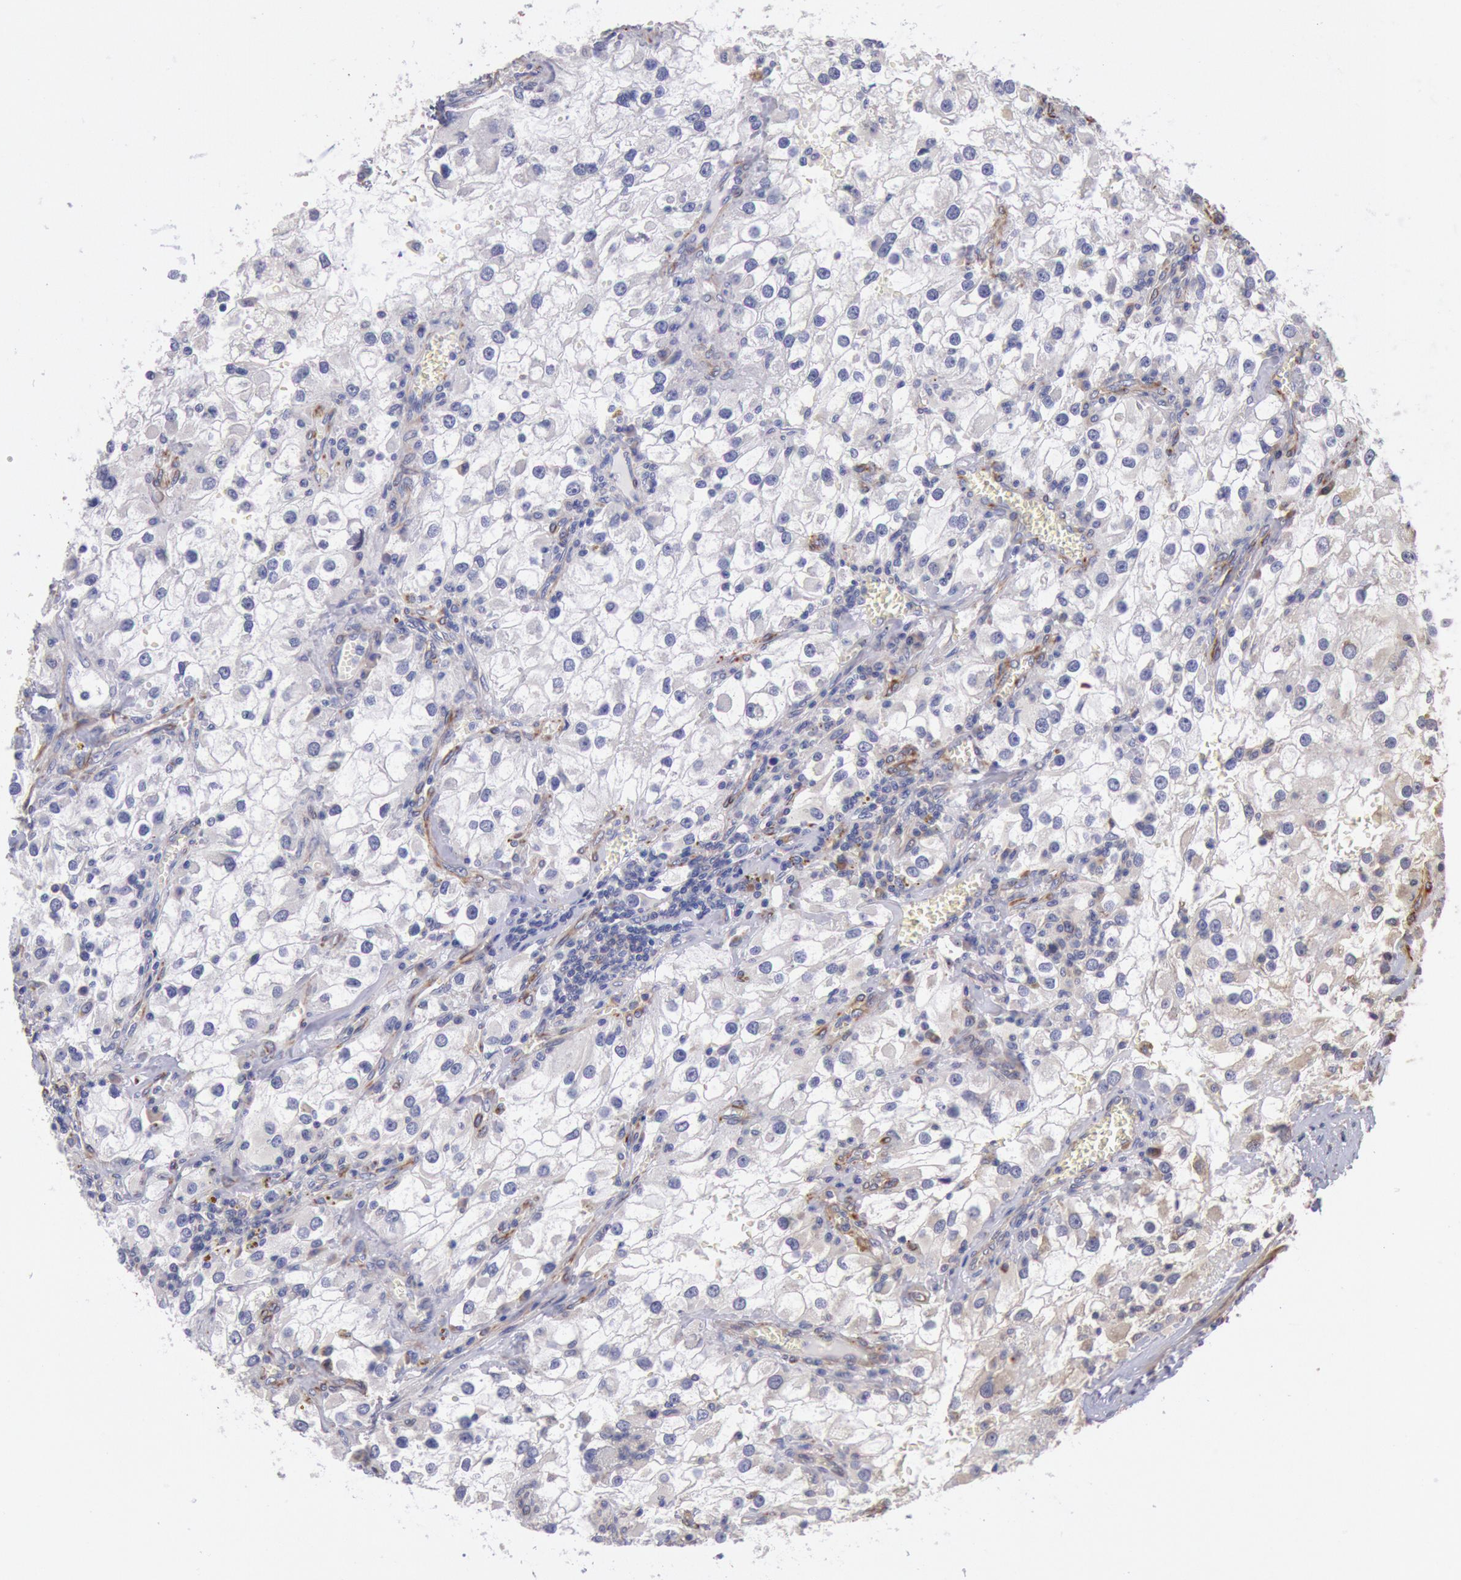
{"staining": {"intensity": "weak", "quantity": "<25%", "location": "cytoplasmic/membranous"}, "tissue": "renal cancer", "cell_type": "Tumor cells", "image_type": "cancer", "snomed": [{"axis": "morphology", "description": "Adenocarcinoma, NOS"}, {"axis": "topography", "description": "Kidney"}], "caption": "Adenocarcinoma (renal) stained for a protein using immunohistochemistry (IHC) displays no expression tumor cells.", "gene": "DRG1", "patient": {"sex": "female", "age": 52}}